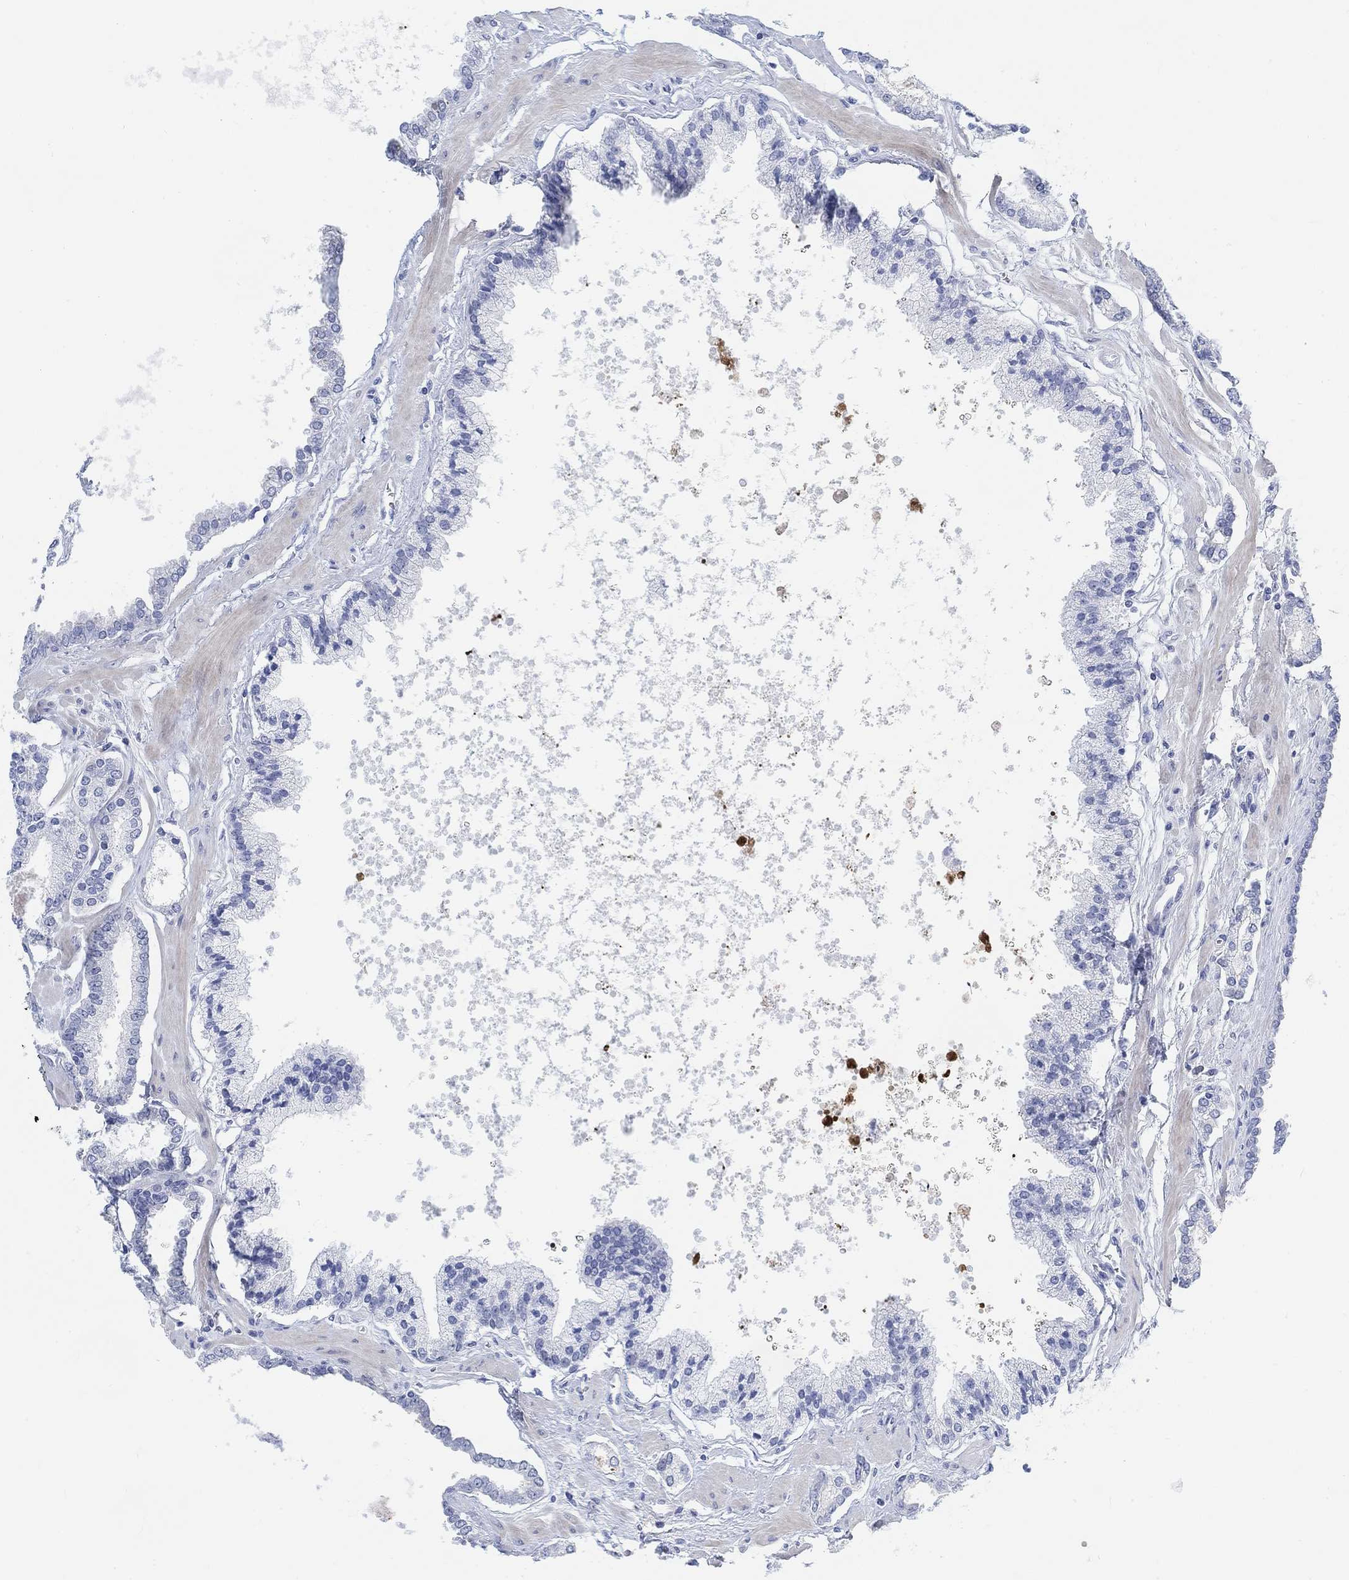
{"staining": {"intensity": "negative", "quantity": "none", "location": "none"}, "tissue": "prostate cancer", "cell_type": "Tumor cells", "image_type": "cancer", "snomed": [{"axis": "morphology", "description": "Adenocarcinoma, NOS"}, {"axis": "topography", "description": "Prostate"}], "caption": "Immunohistochemistry image of neoplastic tissue: human prostate adenocarcinoma stained with DAB shows no significant protein positivity in tumor cells.", "gene": "ENO4", "patient": {"sex": "male", "age": 63}}